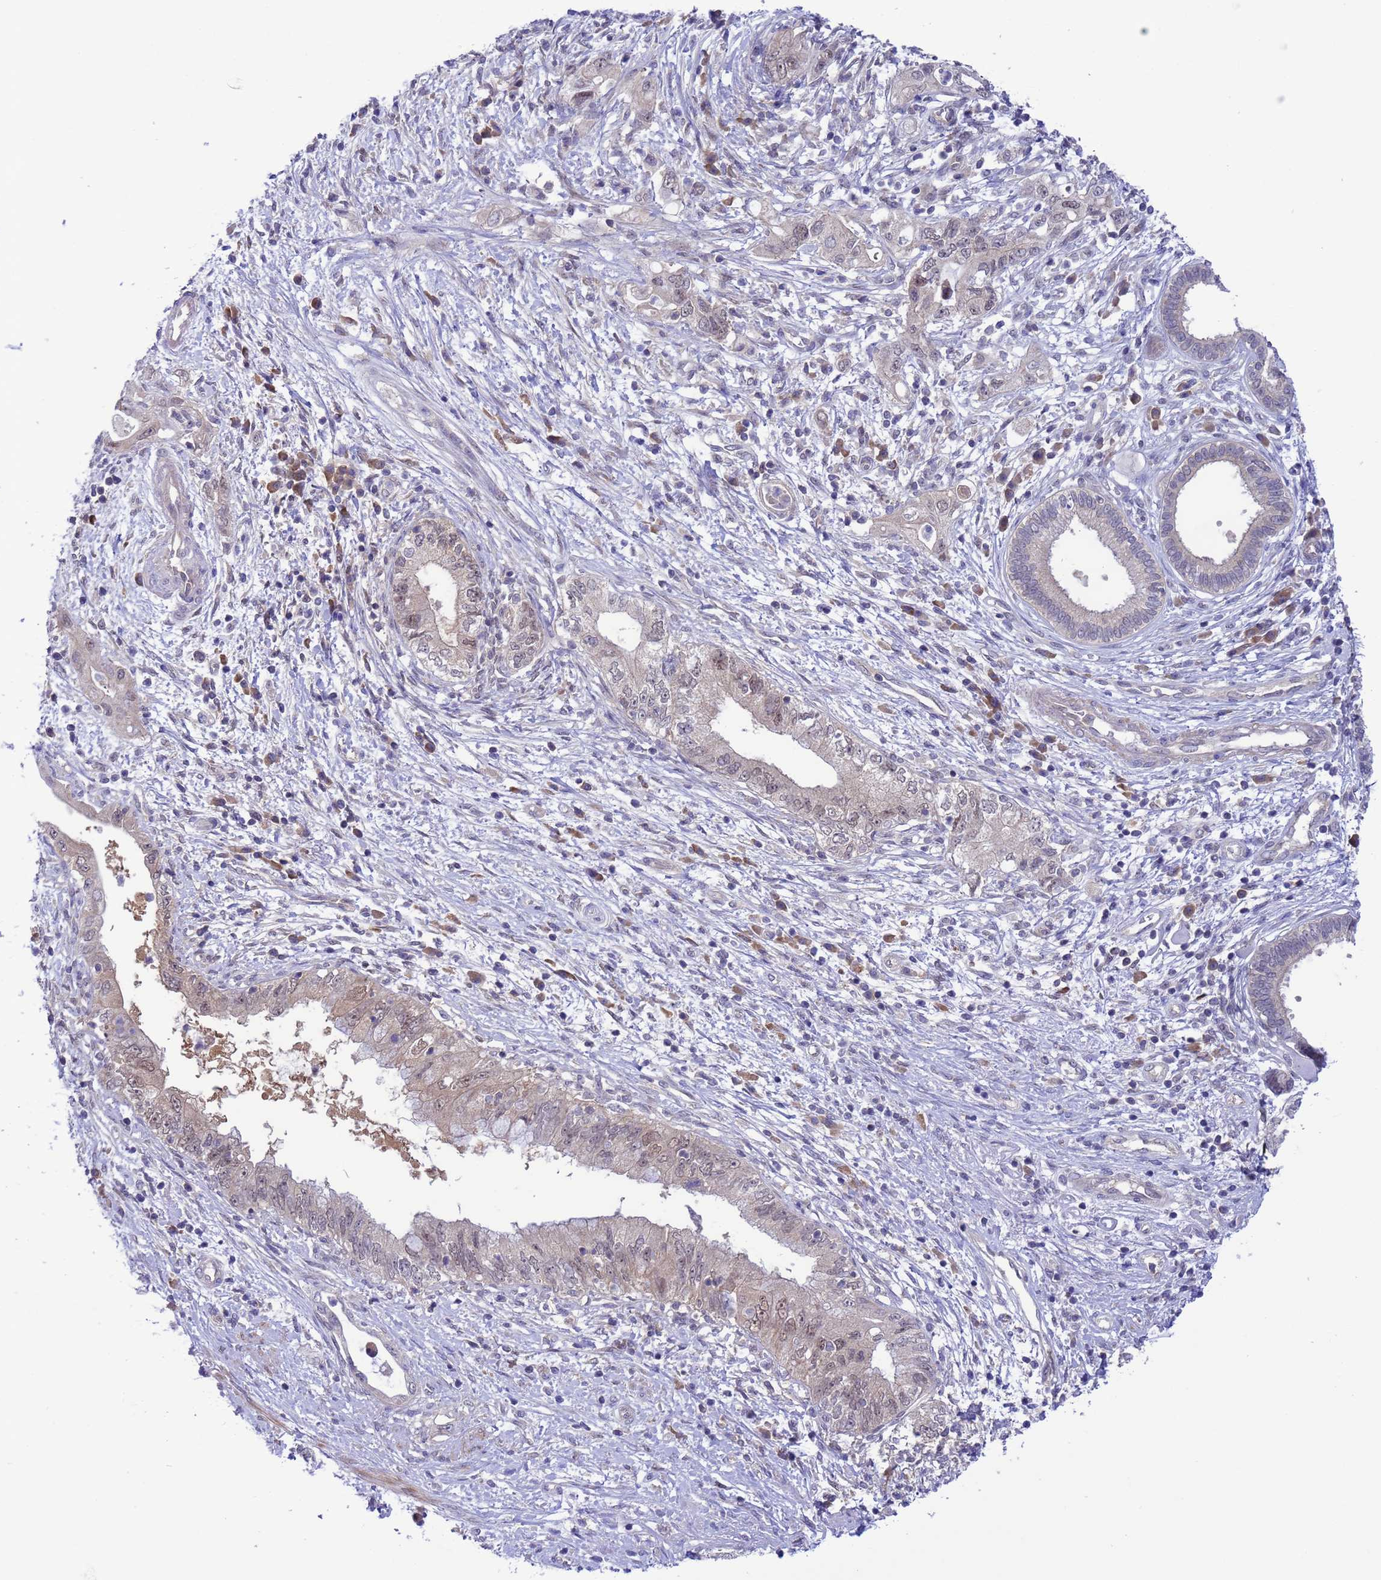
{"staining": {"intensity": "weak", "quantity": "25%-75%", "location": "nuclear"}, "tissue": "pancreatic cancer", "cell_type": "Tumor cells", "image_type": "cancer", "snomed": [{"axis": "morphology", "description": "Adenocarcinoma, NOS"}, {"axis": "topography", "description": "Pancreas"}], "caption": "Protein staining of pancreatic adenocarcinoma tissue reveals weak nuclear expression in approximately 25%-75% of tumor cells.", "gene": "ZNF461", "patient": {"sex": "female", "age": 73}}